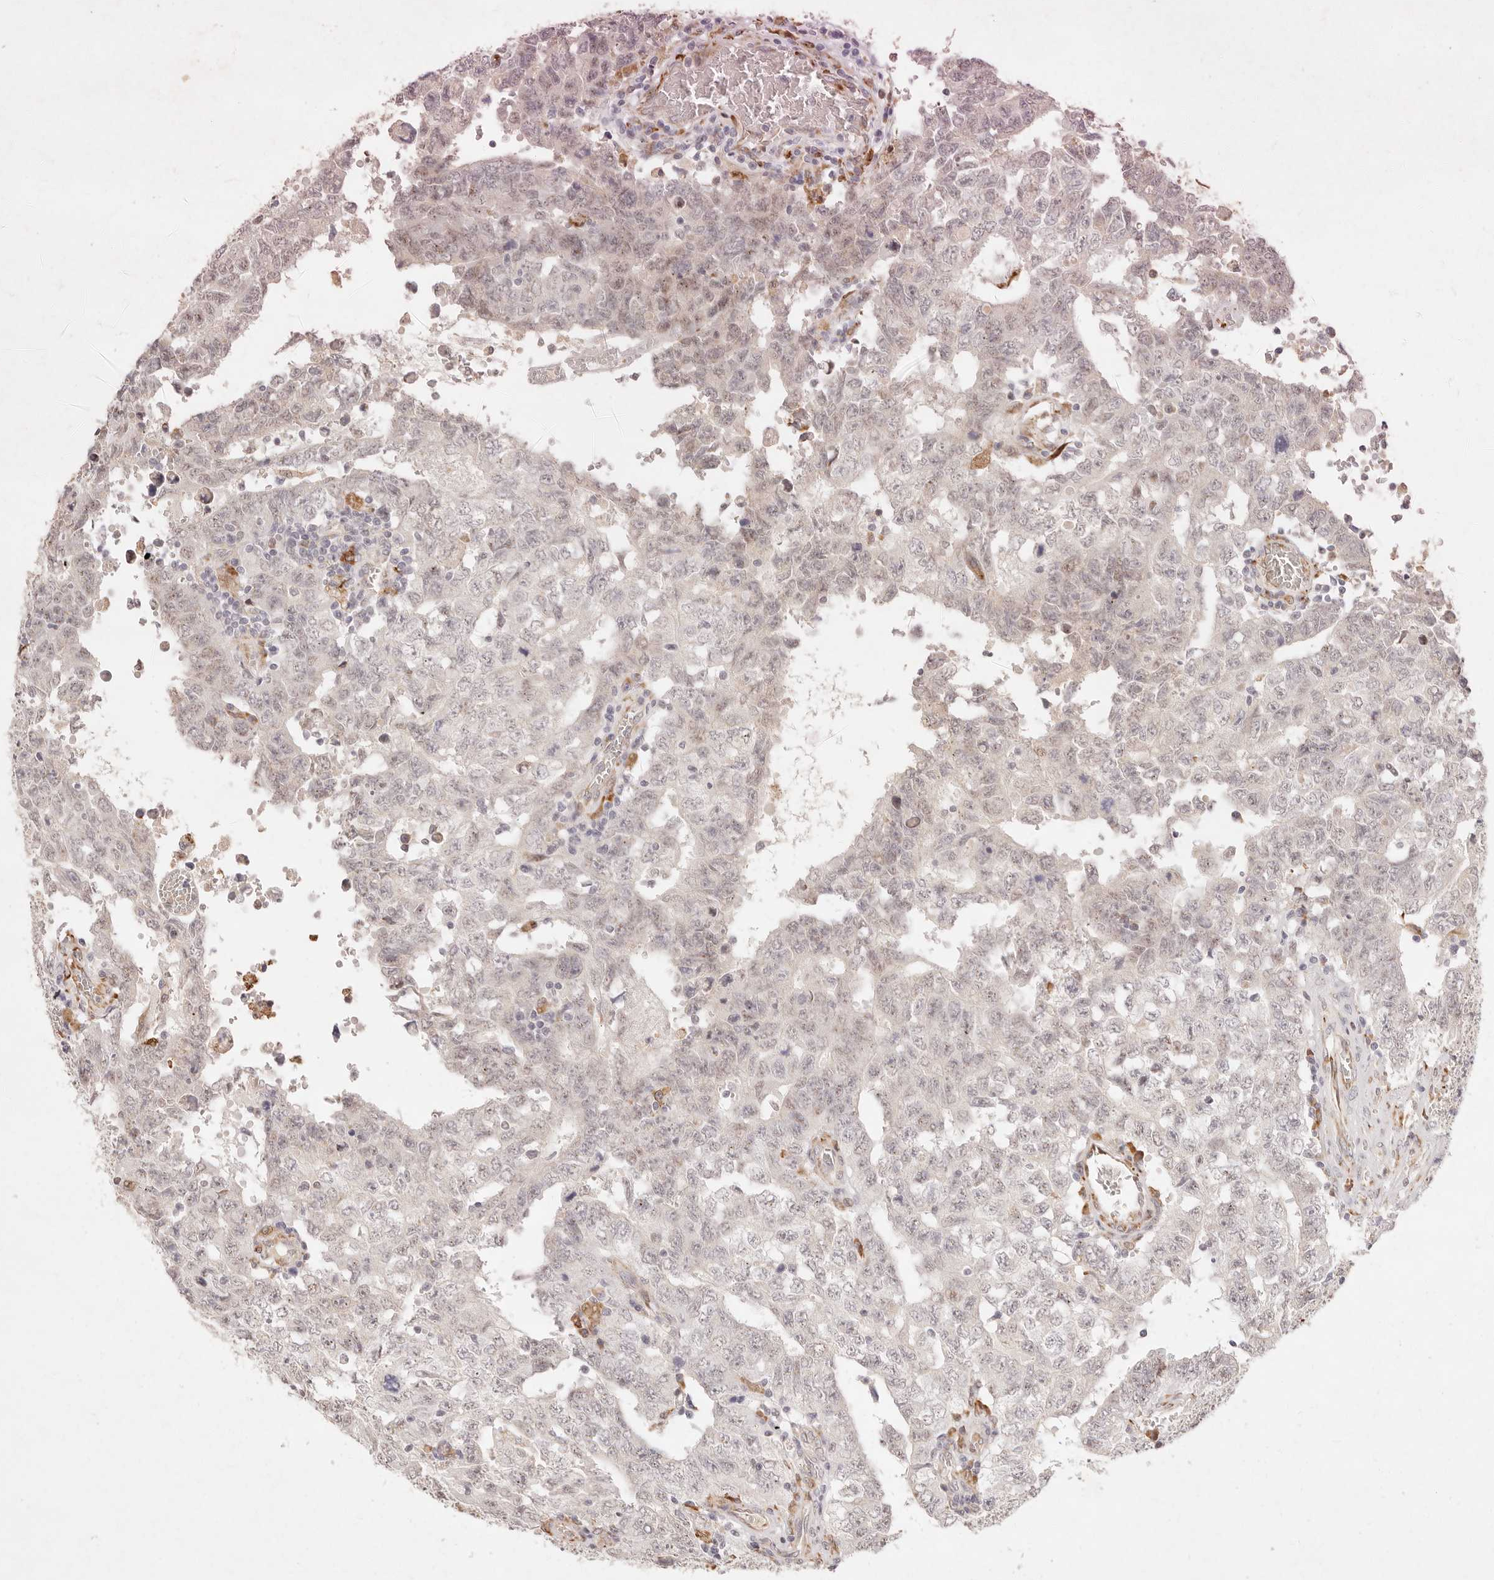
{"staining": {"intensity": "negative", "quantity": "none", "location": "none"}, "tissue": "testis cancer", "cell_type": "Tumor cells", "image_type": "cancer", "snomed": [{"axis": "morphology", "description": "Carcinoma, Embryonal, NOS"}, {"axis": "topography", "description": "Testis"}], "caption": "Tumor cells are negative for brown protein staining in testis cancer. The staining was performed using DAB to visualize the protein expression in brown, while the nuclei were stained in blue with hematoxylin (Magnification: 20x).", "gene": "C1orf127", "patient": {"sex": "male", "age": 26}}